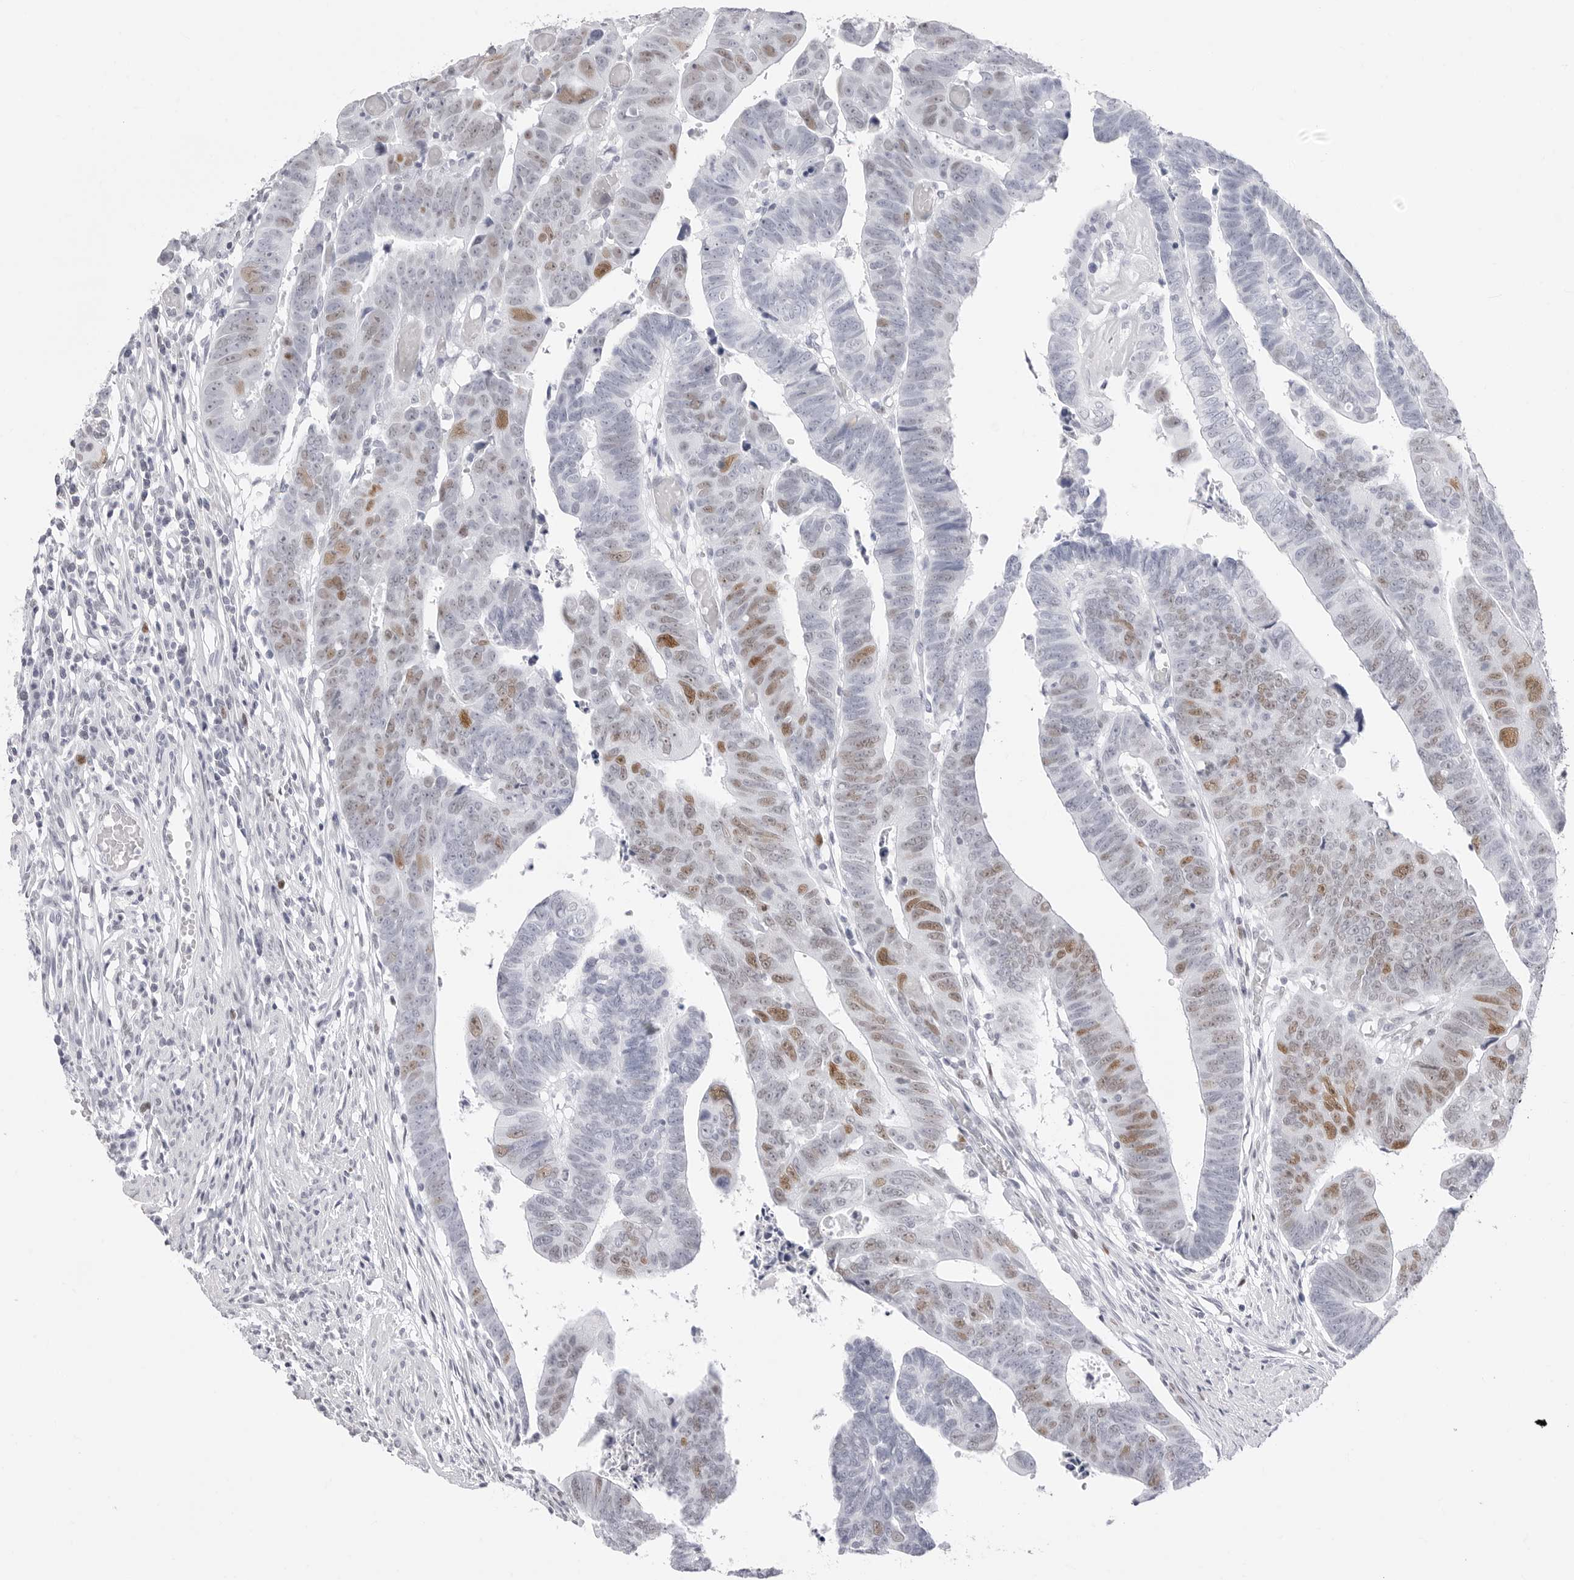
{"staining": {"intensity": "moderate", "quantity": "25%-75%", "location": "nuclear"}, "tissue": "colorectal cancer", "cell_type": "Tumor cells", "image_type": "cancer", "snomed": [{"axis": "morphology", "description": "Adenocarcinoma, NOS"}, {"axis": "topography", "description": "Rectum"}], "caption": "Human adenocarcinoma (colorectal) stained for a protein (brown) reveals moderate nuclear positive positivity in about 25%-75% of tumor cells.", "gene": "NASP", "patient": {"sex": "female", "age": 65}}